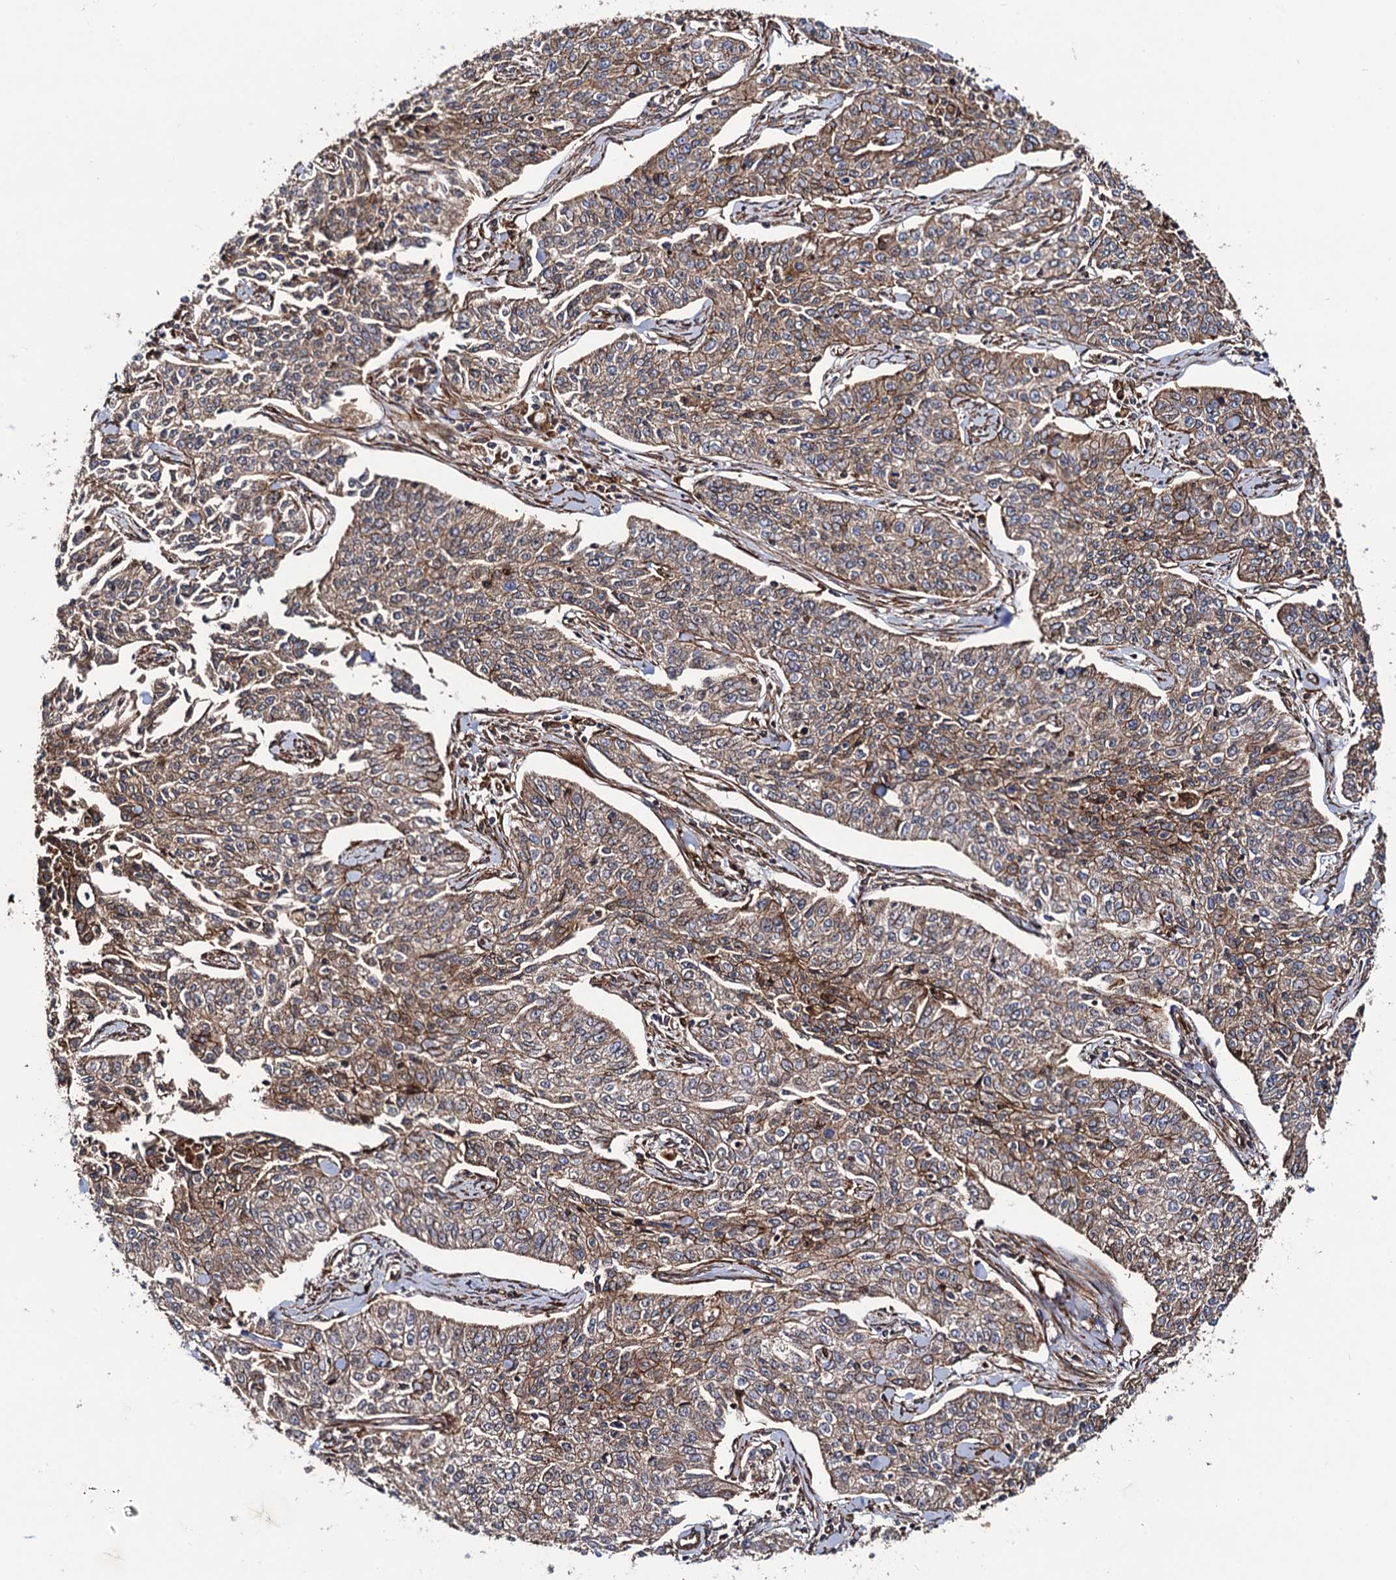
{"staining": {"intensity": "moderate", "quantity": ">75%", "location": "cytoplasmic/membranous"}, "tissue": "cervical cancer", "cell_type": "Tumor cells", "image_type": "cancer", "snomed": [{"axis": "morphology", "description": "Squamous cell carcinoma, NOS"}, {"axis": "topography", "description": "Cervix"}], "caption": "This is an image of immunohistochemistry staining of cervical squamous cell carcinoma, which shows moderate positivity in the cytoplasmic/membranous of tumor cells.", "gene": "CIP2A", "patient": {"sex": "female", "age": 35}}